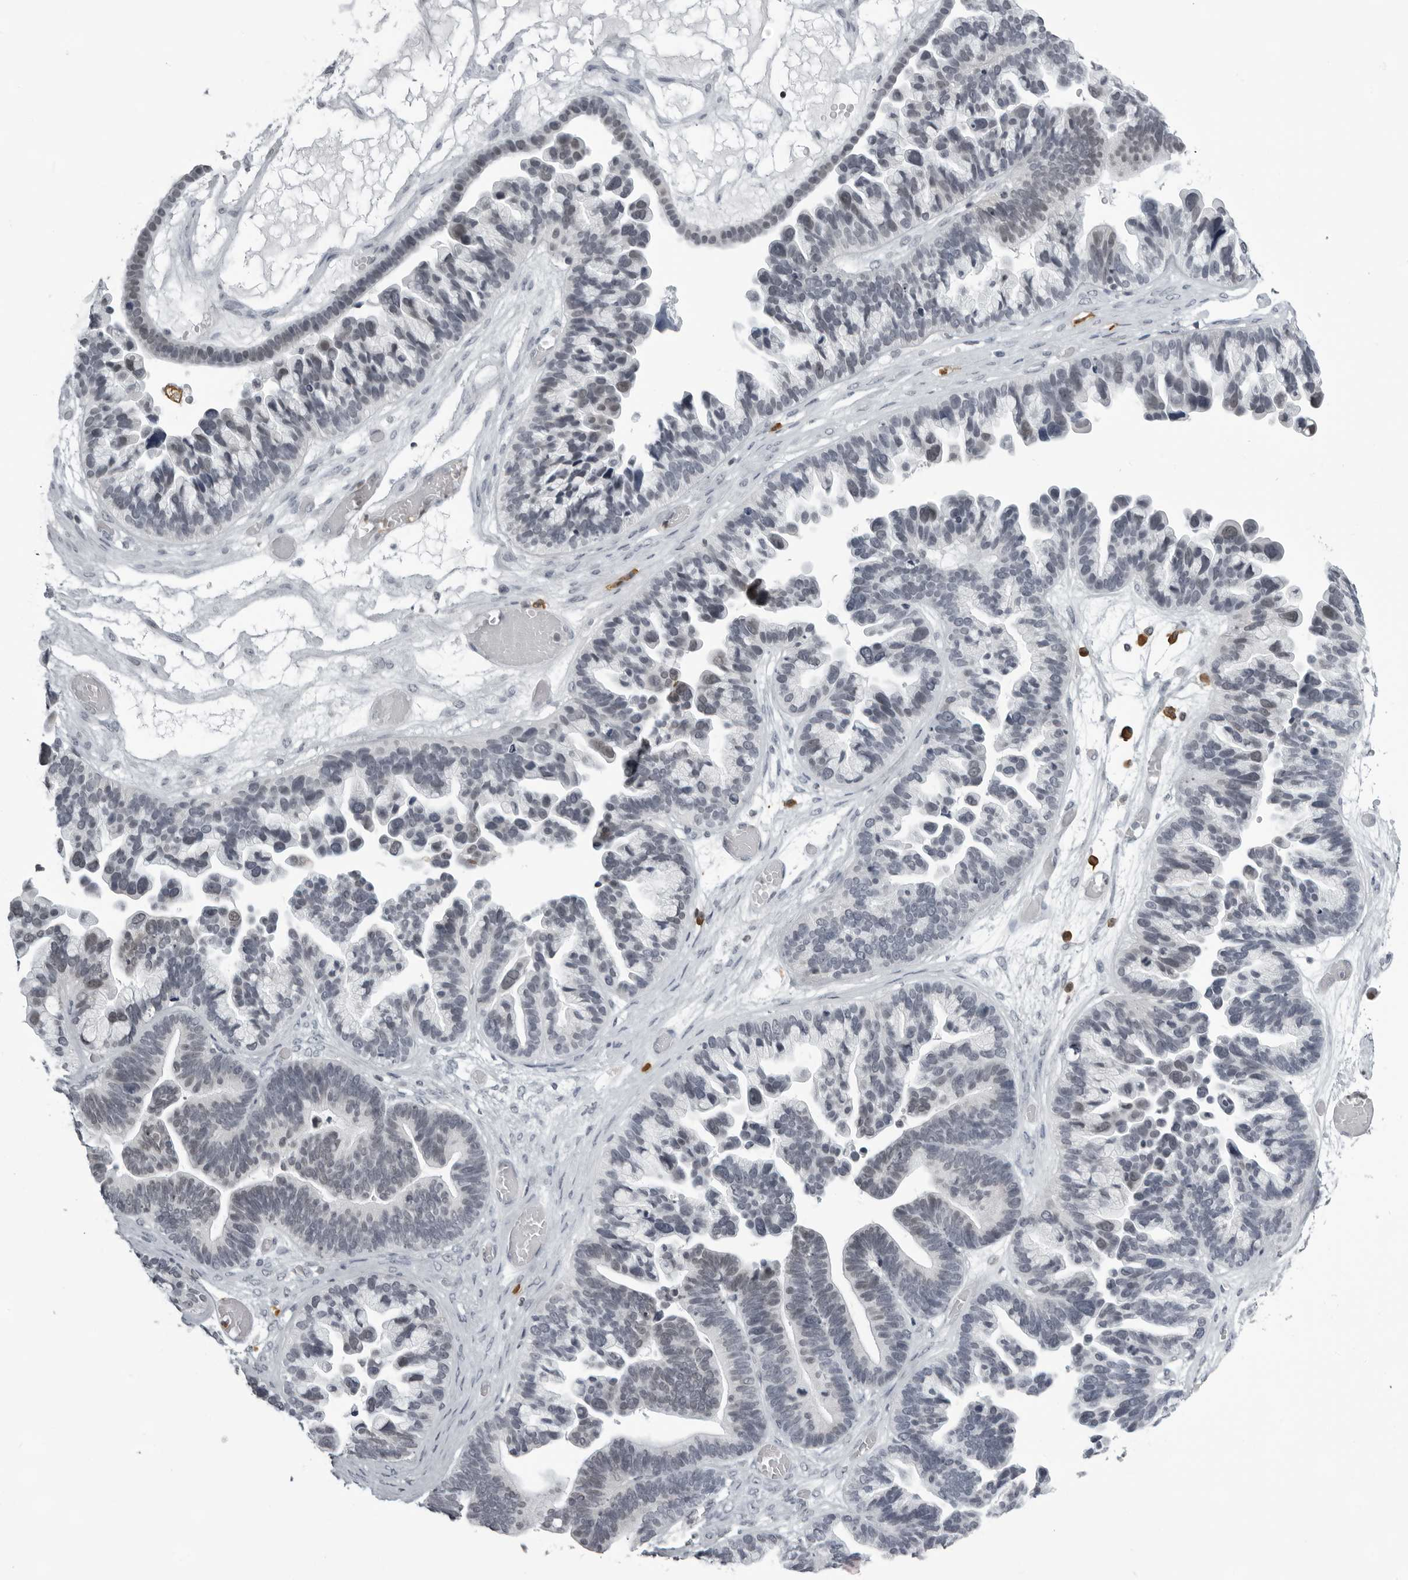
{"staining": {"intensity": "negative", "quantity": "none", "location": "none"}, "tissue": "ovarian cancer", "cell_type": "Tumor cells", "image_type": "cancer", "snomed": [{"axis": "morphology", "description": "Cystadenocarcinoma, serous, NOS"}, {"axis": "topography", "description": "Ovary"}], "caption": "IHC histopathology image of human ovarian cancer stained for a protein (brown), which shows no expression in tumor cells.", "gene": "RTCA", "patient": {"sex": "female", "age": 56}}